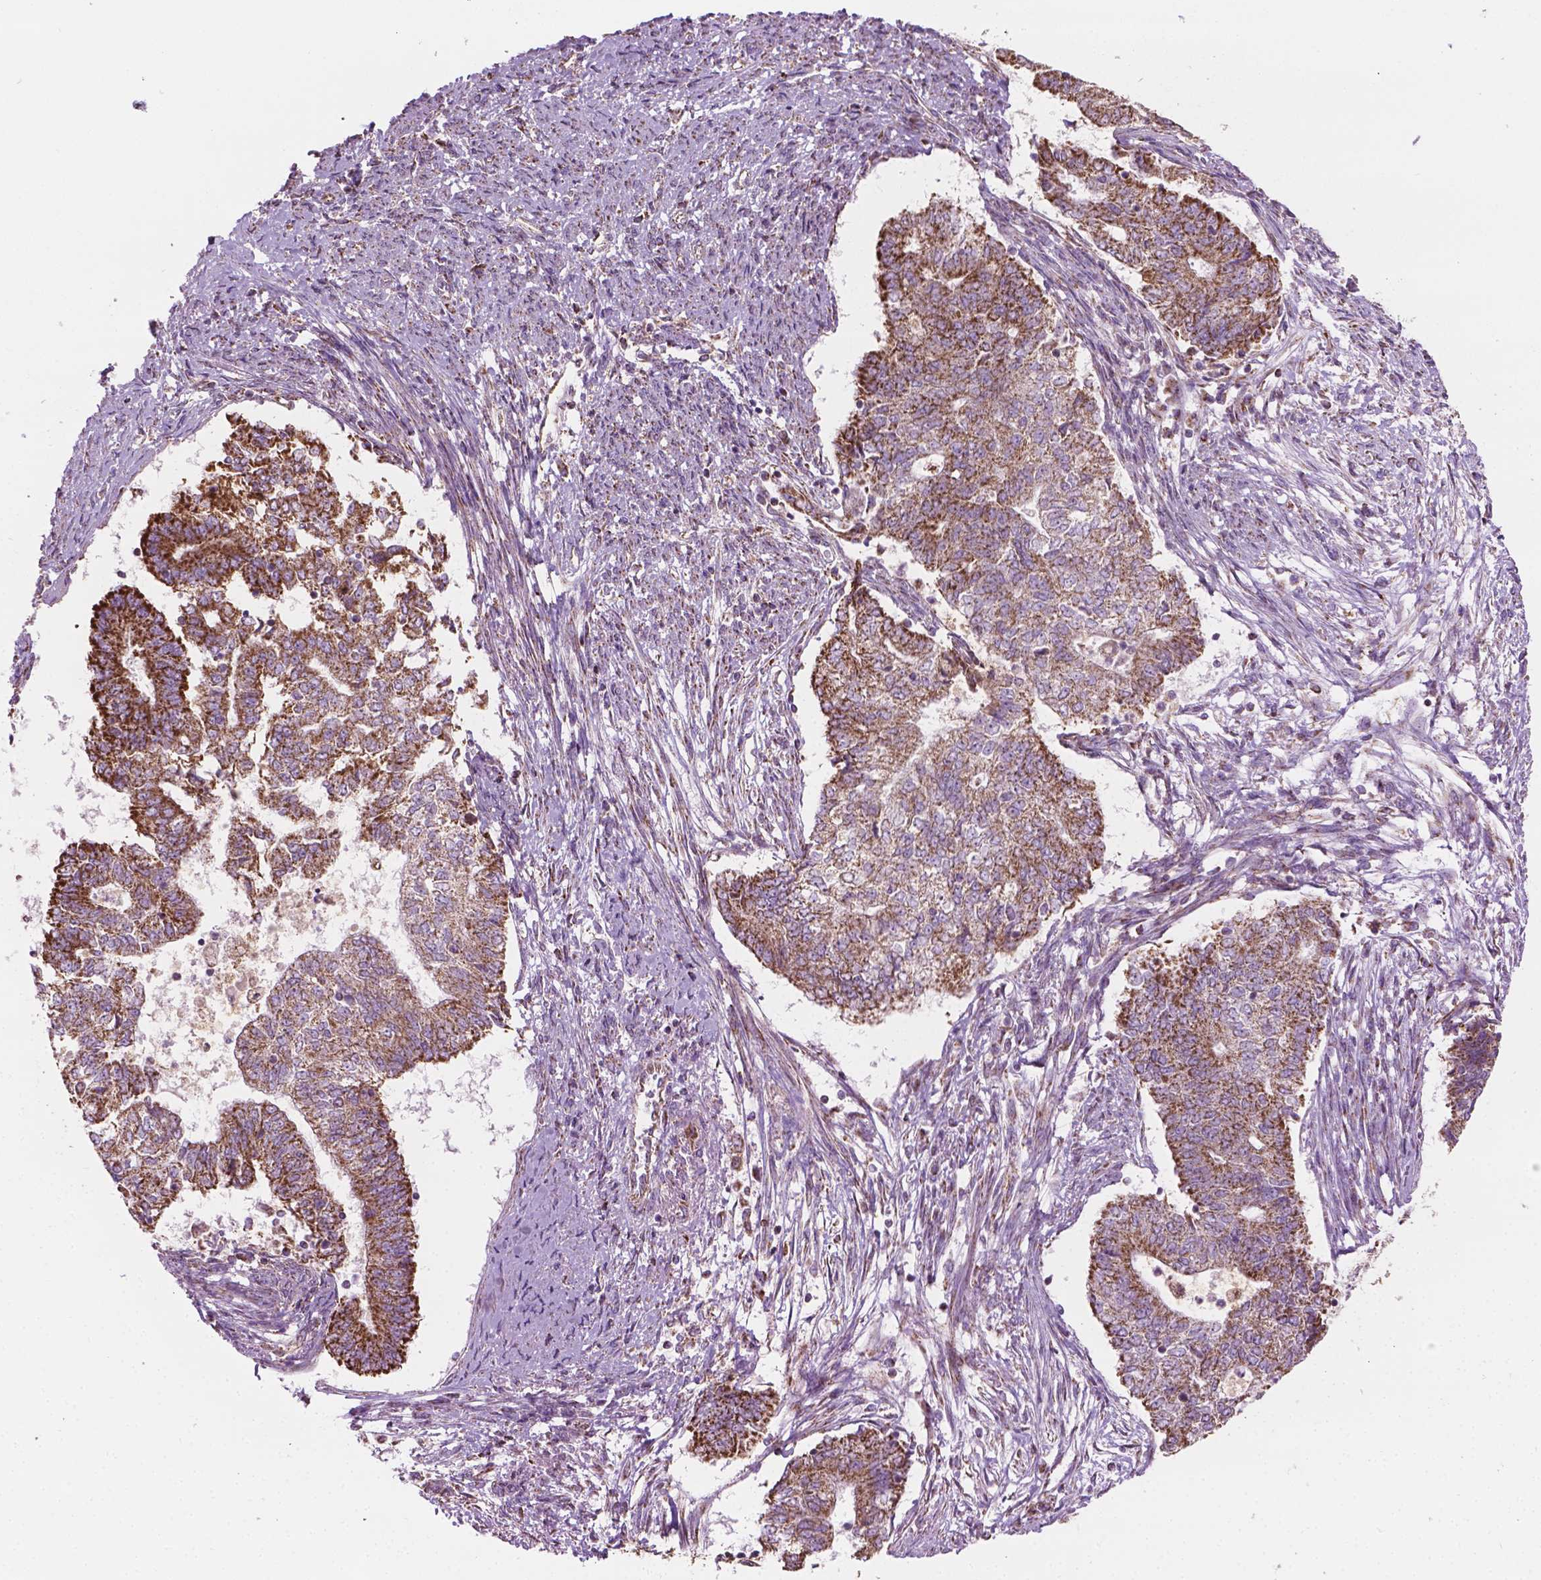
{"staining": {"intensity": "moderate", "quantity": ">75%", "location": "cytoplasmic/membranous"}, "tissue": "endometrial cancer", "cell_type": "Tumor cells", "image_type": "cancer", "snomed": [{"axis": "morphology", "description": "Adenocarcinoma, NOS"}, {"axis": "topography", "description": "Endometrium"}], "caption": "The image reveals immunohistochemical staining of endometrial cancer. There is moderate cytoplasmic/membranous positivity is present in about >75% of tumor cells.", "gene": "PIBF1", "patient": {"sex": "female", "age": 65}}